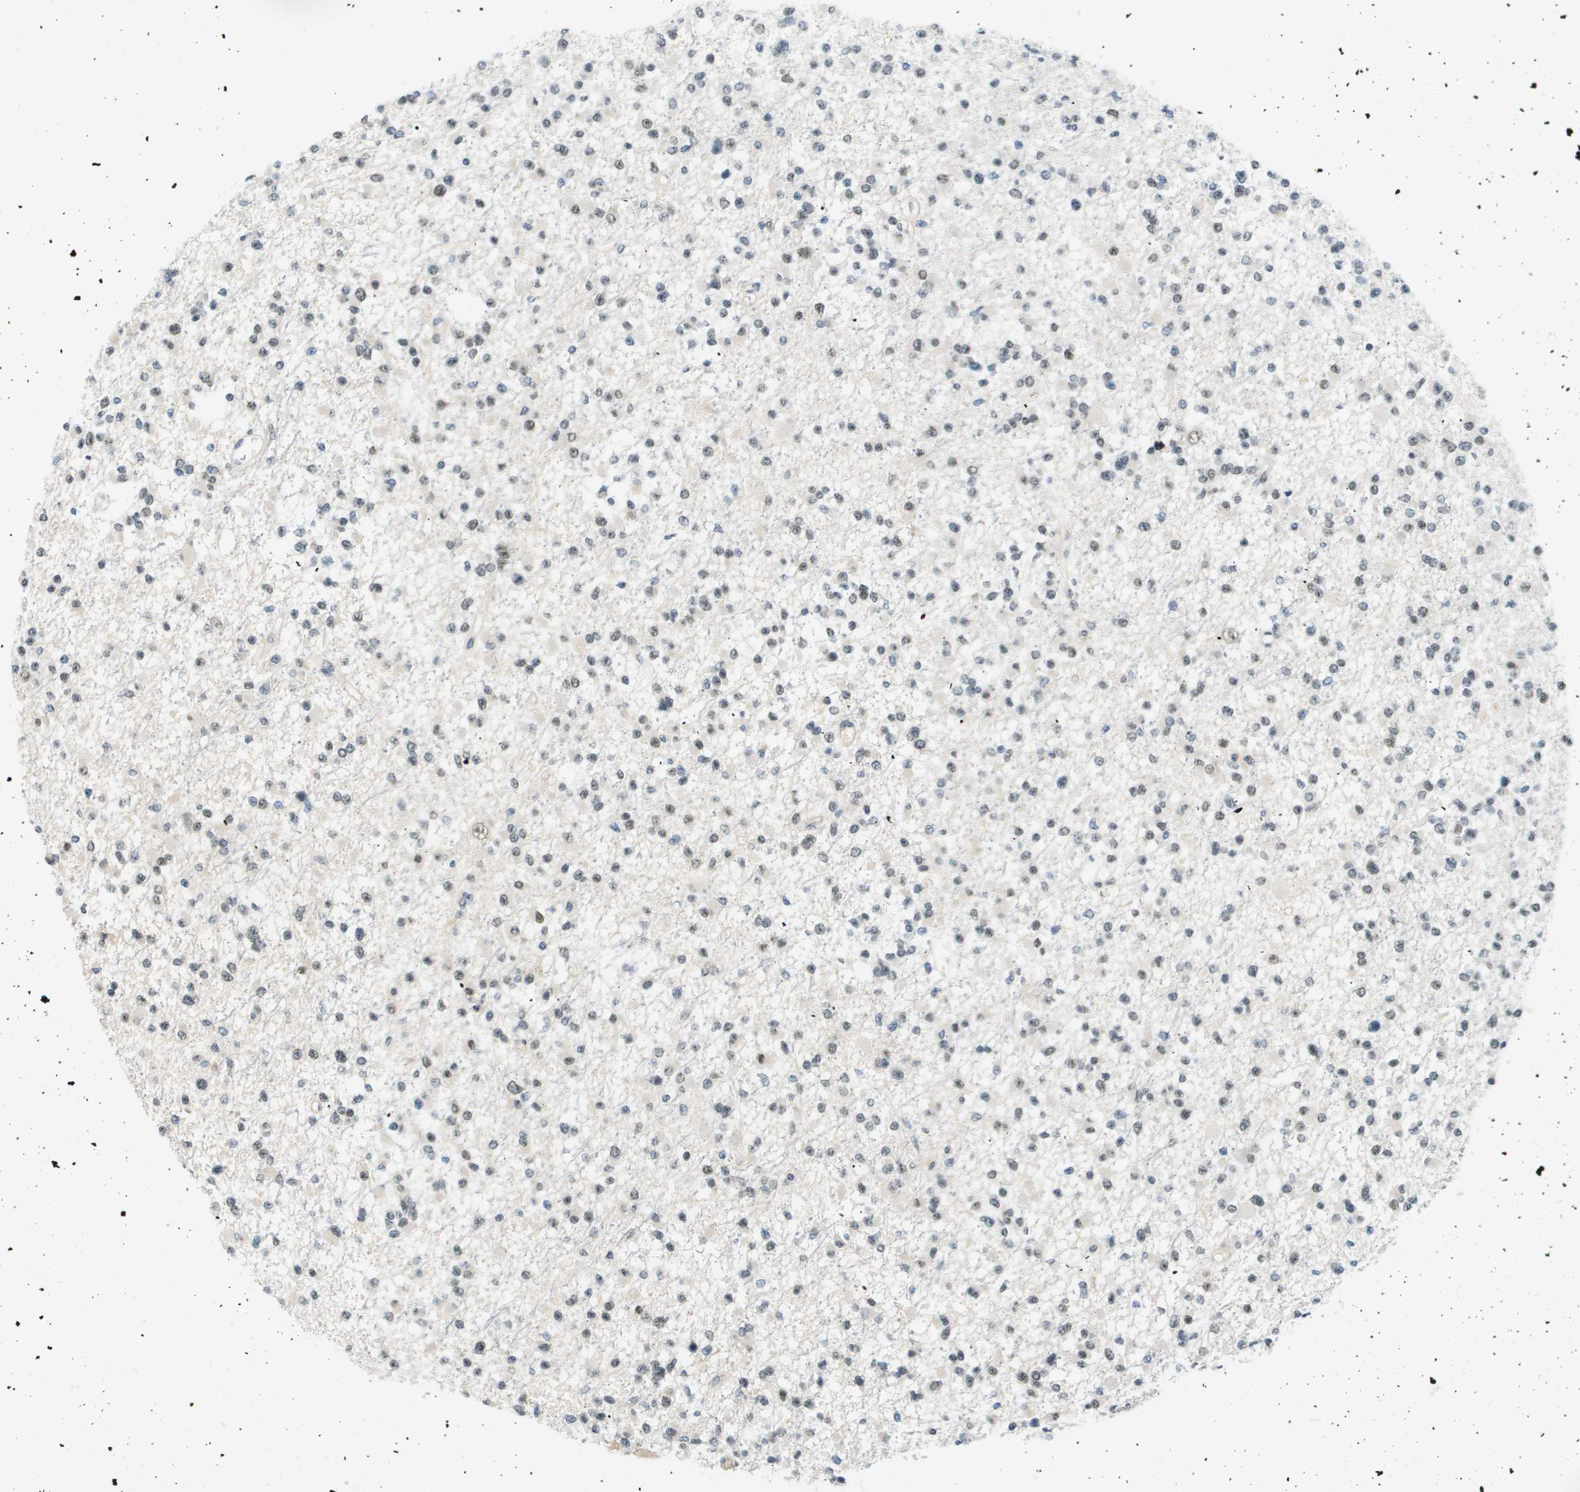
{"staining": {"intensity": "weak", "quantity": "25%-75%", "location": "nuclear"}, "tissue": "glioma", "cell_type": "Tumor cells", "image_type": "cancer", "snomed": [{"axis": "morphology", "description": "Glioma, malignant, Low grade"}, {"axis": "topography", "description": "Brain"}], "caption": "Protein analysis of malignant glioma (low-grade) tissue demonstrates weak nuclear staining in about 25%-75% of tumor cells. The staining was performed using DAB (3,3'-diaminobenzidine), with brown indicating positive protein expression. Nuclei are stained blue with hematoxylin.", "gene": "CBX5", "patient": {"sex": "female", "age": 22}}